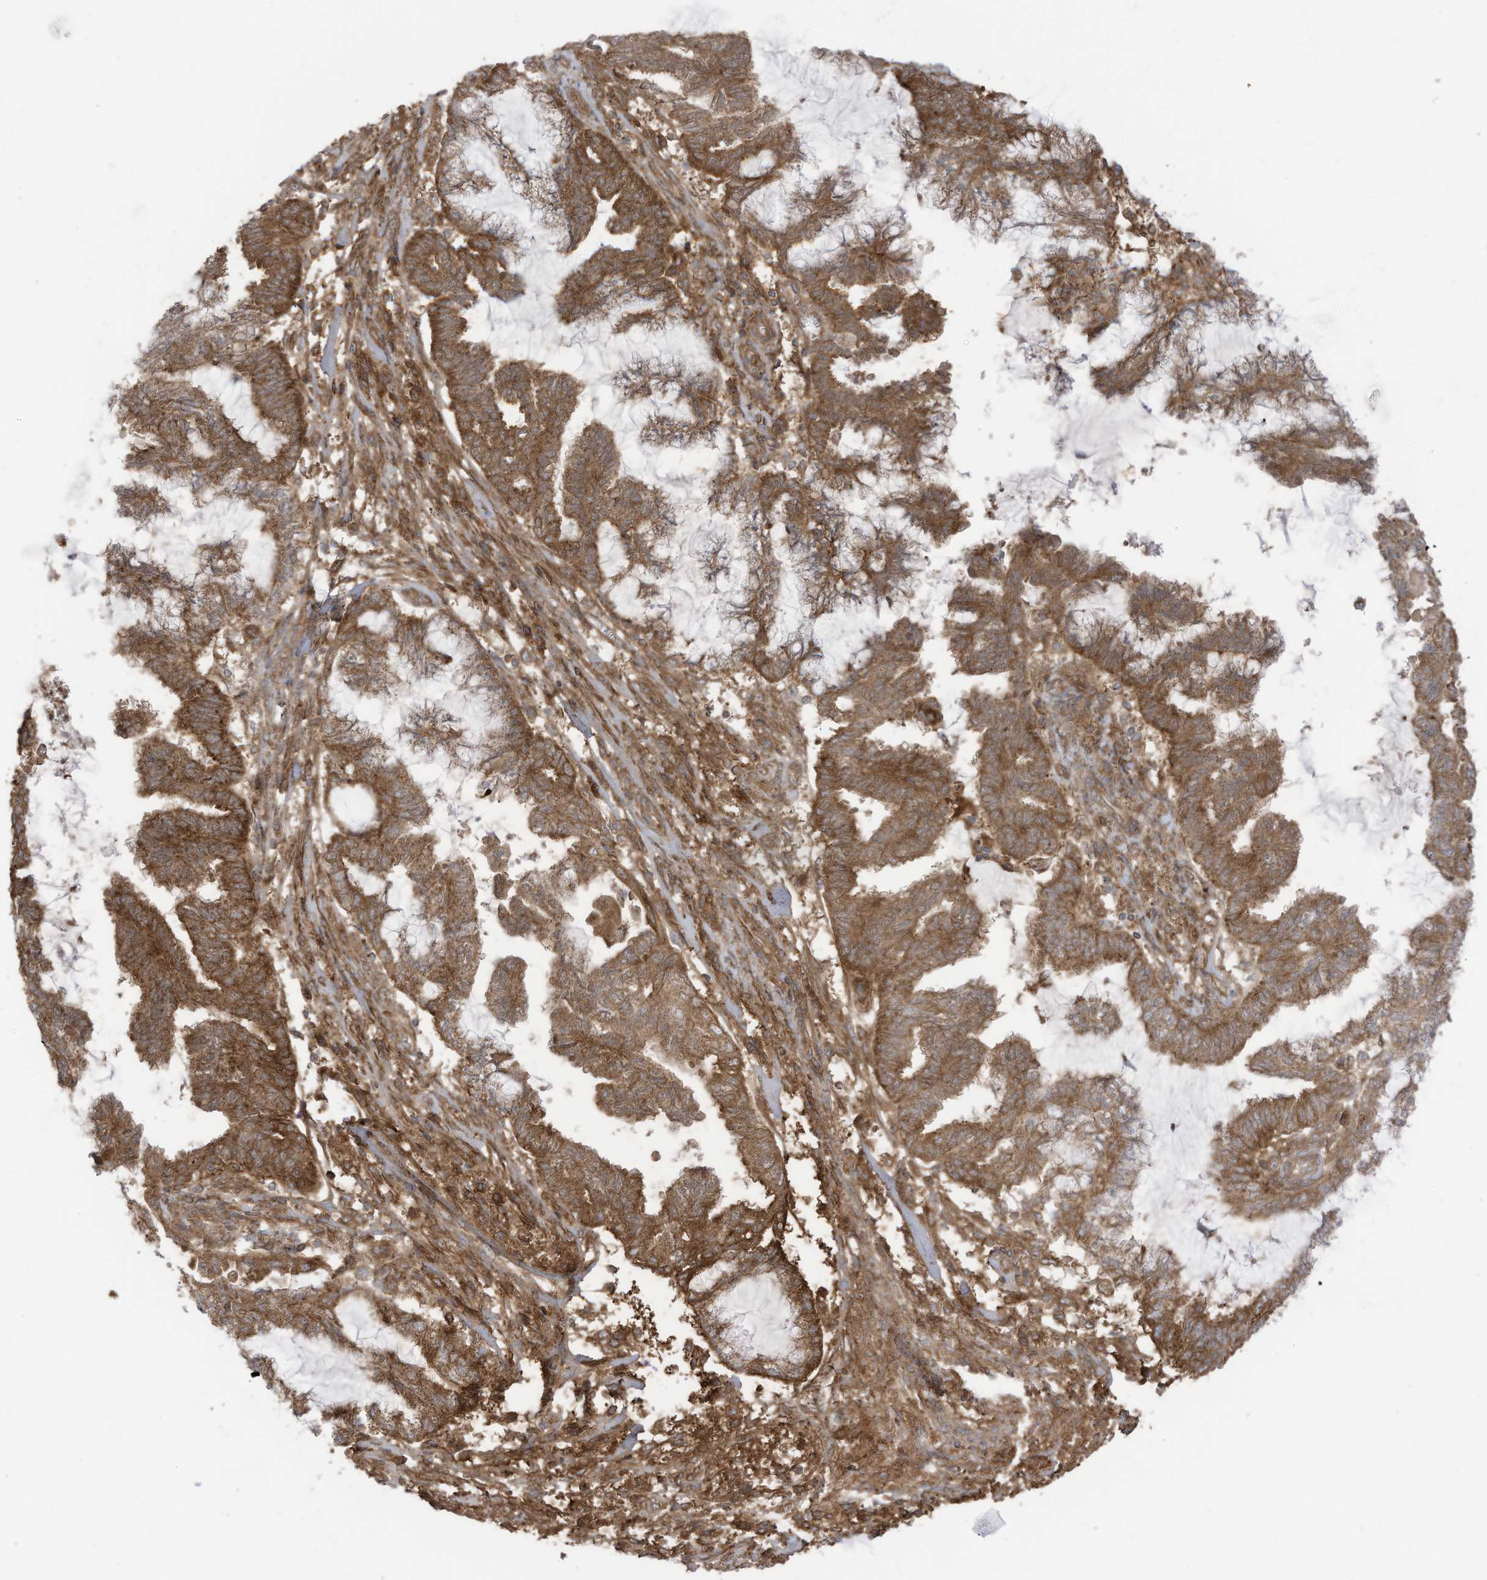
{"staining": {"intensity": "strong", "quantity": ">75%", "location": "cytoplasmic/membranous"}, "tissue": "endometrial cancer", "cell_type": "Tumor cells", "image_type": "cancer", "snomed": [{"axis": "morphology", "description": "Adenocarcinoma, NOS"}, {"axis": "topography", "description": "Endometrium"}], "caption": "IHC image of human adenocarcinoma (endometrial) stained for a protein (brown), which displays high levels of strong cytoplasmic/membranous expression in approximately >75% of tumor cells.", "gene": "REPS1", "patient": {"sex": "female", "age": 86}}